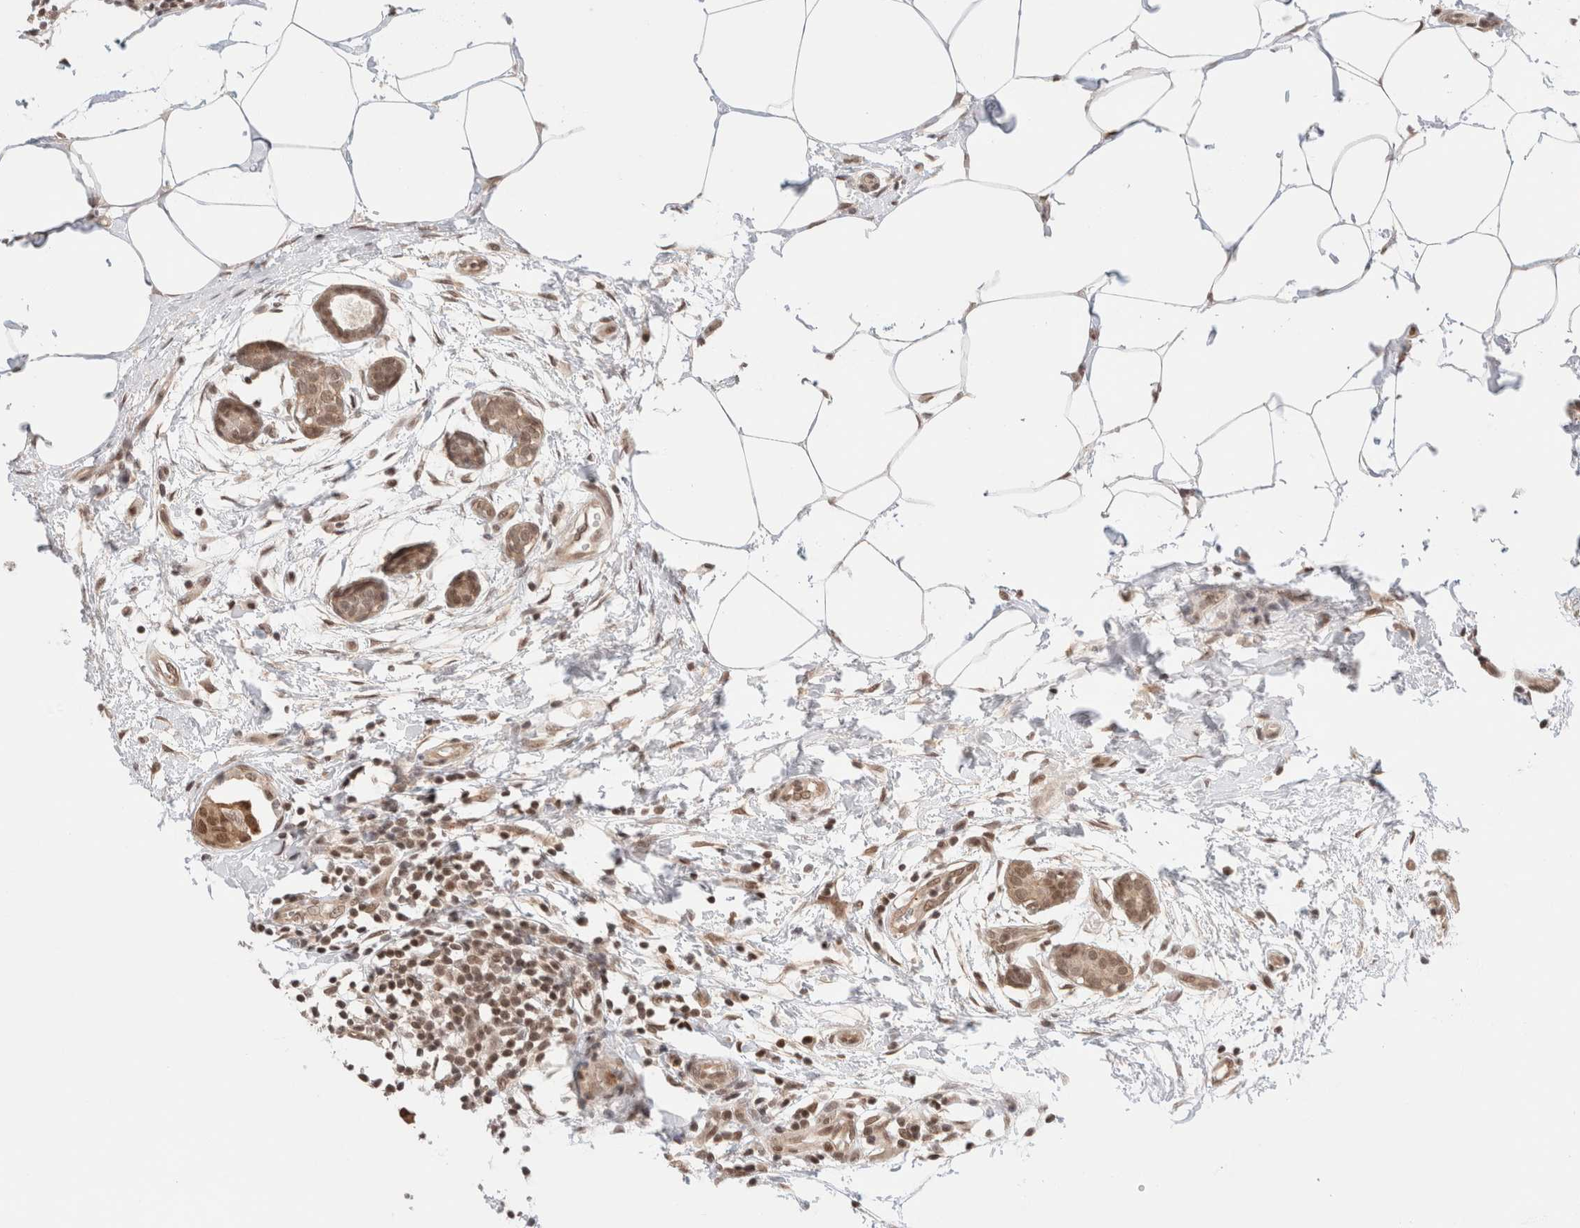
{"staining": {"intensity": "moderate", "quantity": ">75%", "location": "cytoplasmic/membranous,nuclear"}, "tissue": "breast cancer", "cell_type": "Tumor cells", "image_type": "cancer", "snomed": [{"axis": "morphology", "description": "Normal tissue, NOS"}, {"axis": "morphology", "description": "Duct carcinoma"}, {"axis": "topography", "description": "Breast"}], "caption": "The histopathology image displays immunohistochemical staining of breast cancer (infiltrating ductal carcinoma). There is moderate cytoplasmic/membranous and nuclear expression is seen in approximately >75% of tumor cells.", "gene": "GATAD2A", "patient": {"sex": "female", "age": 37}}